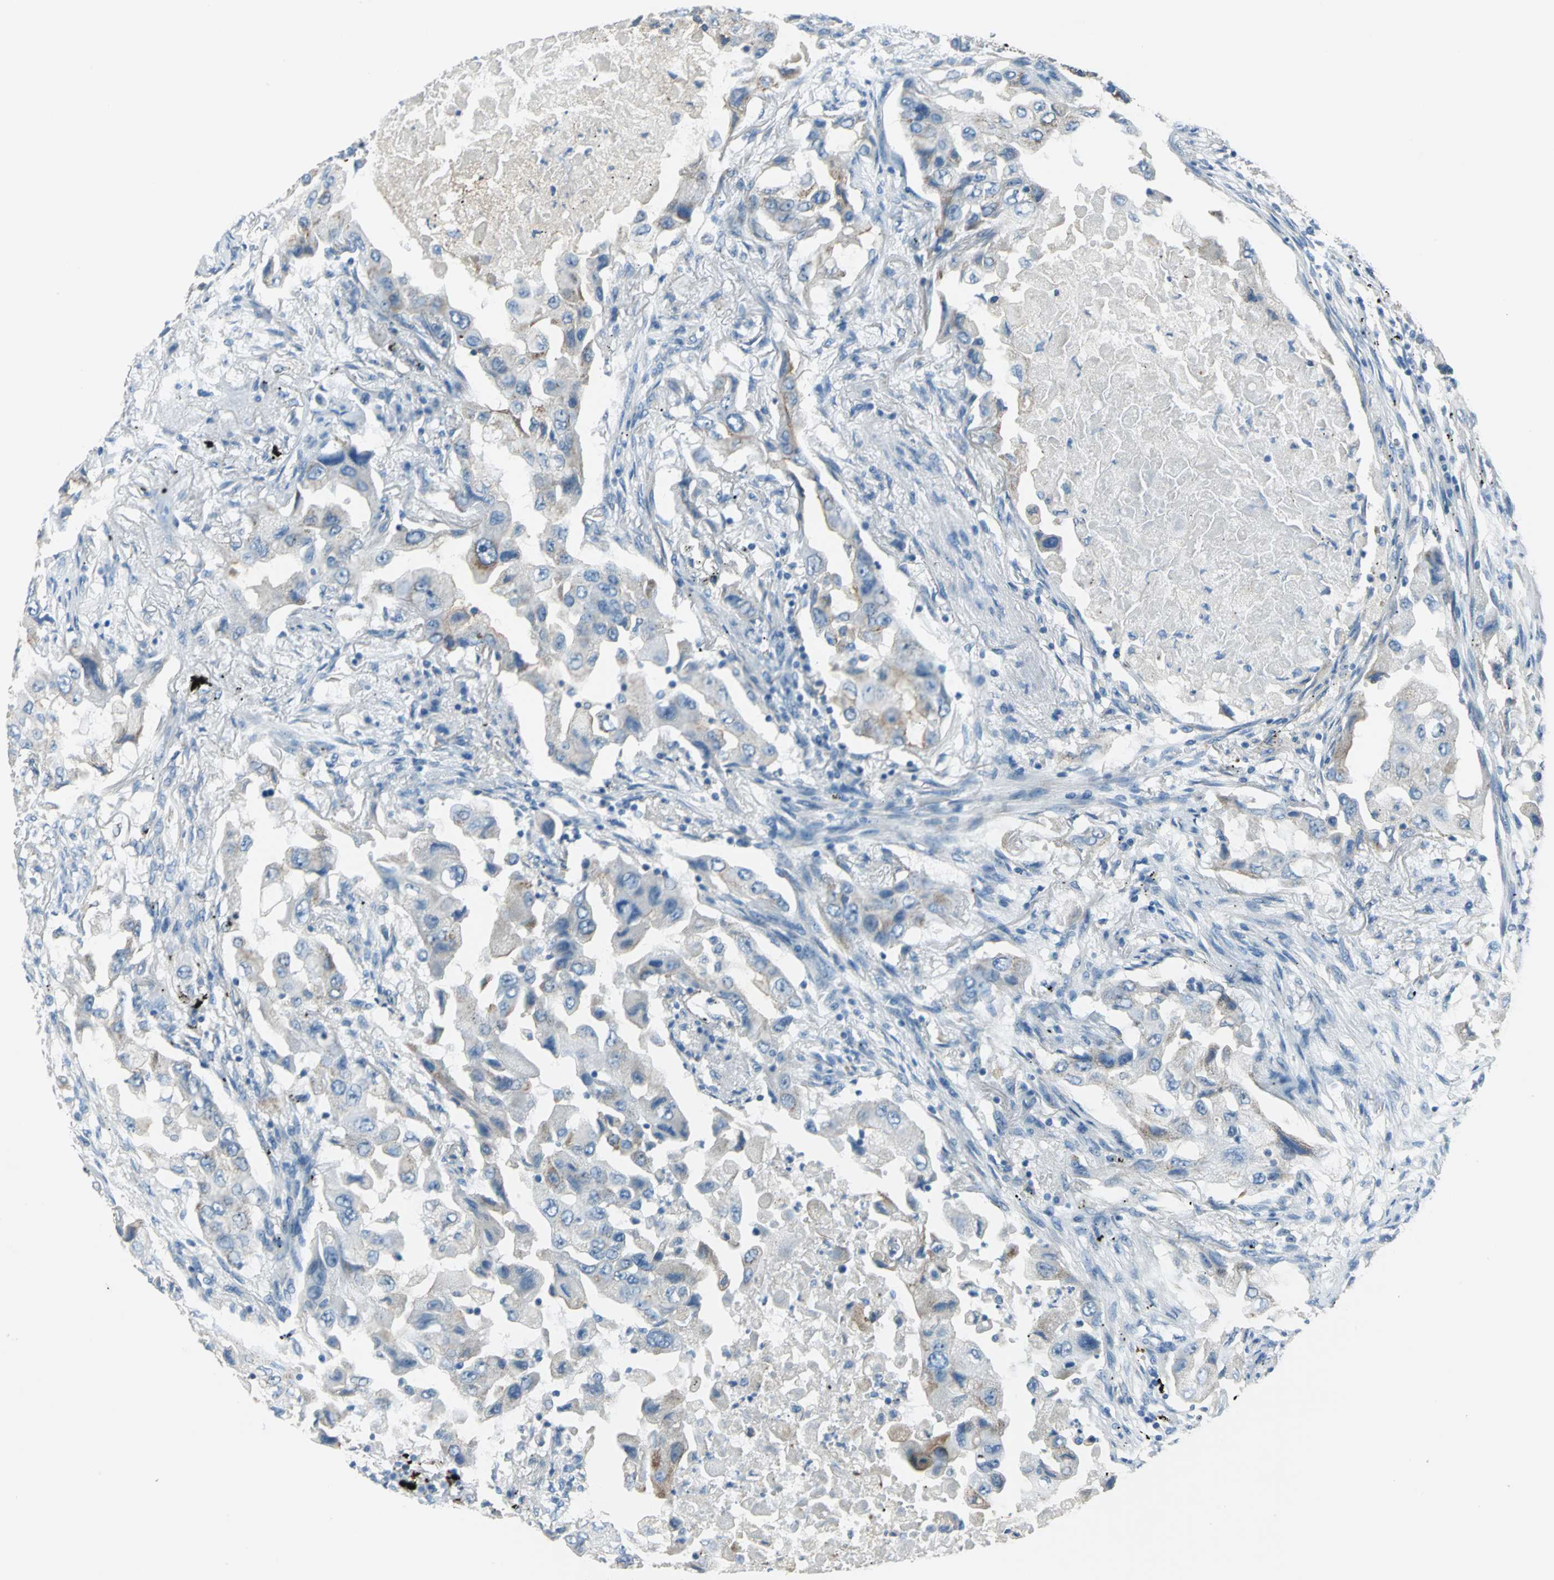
{"staining": {"intensity": "weak", "quantity": "<25%", "location": "cytoplasmic/membranous"}, "tissue": "lung cancer", "cell_type": "Tumor cells", "image_type": "cancer", "snomed": [{"axis": "morphology", "description": "Adenocarcinoma, NOS"}, {"axis": "topography", "description": "Lung"}], "caption": "Adenocarcinoma (lung) was stained to show a protein in brown. There is no significant expression in tumor cells. (Stains: DAB immunohistochemistry with hematoxylin counter stain, Microscopy: brightfield microscopy at high magnification).", "gene": "MUC4", "patient": {"sex": "female", "age": 65}}